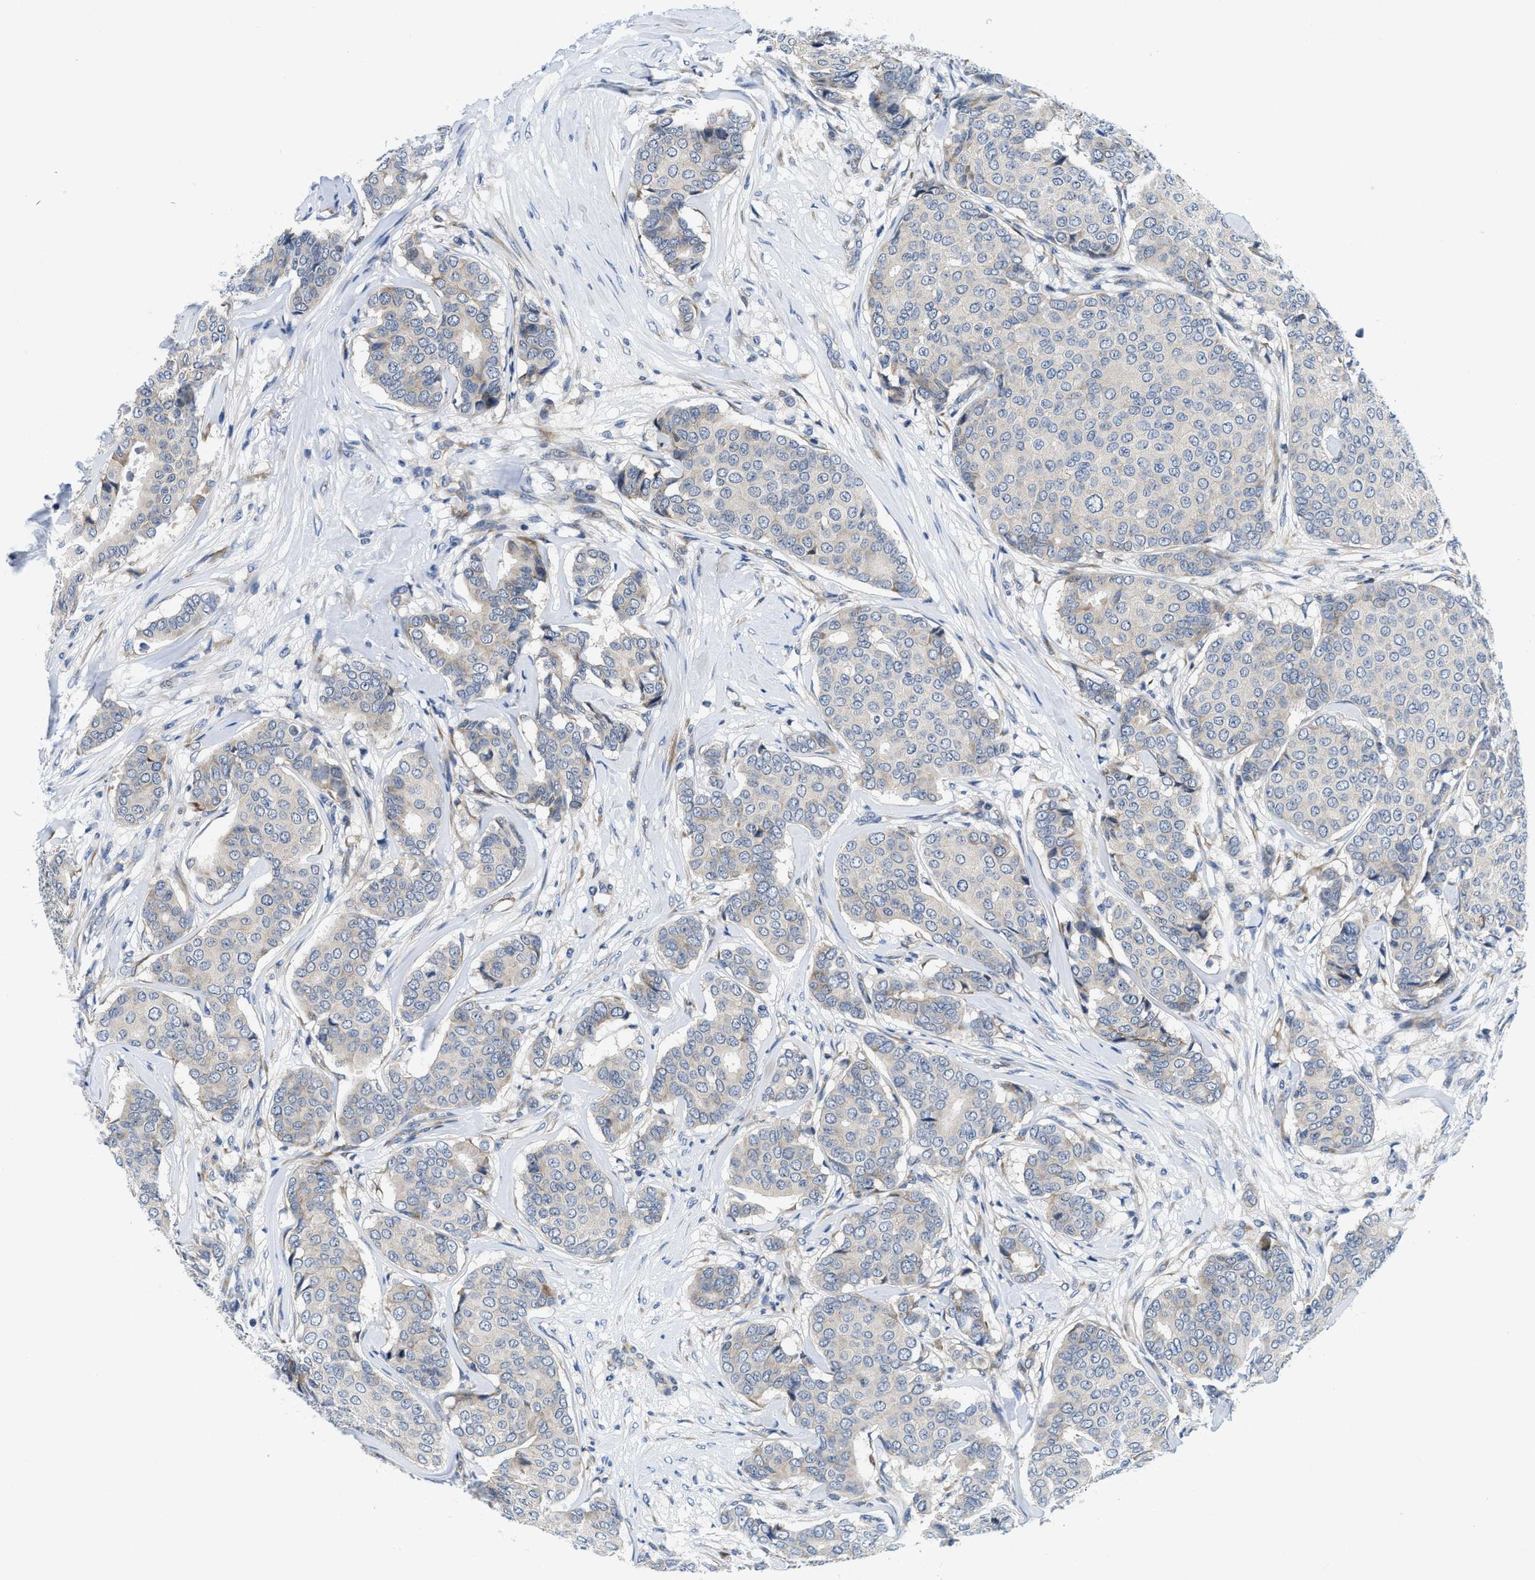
{"staining": {"intensity": "weak", "quantity": "<25%", "location": "cytoplasmic/membranous"}, "tissue": "breast cancer", "cell_type": "Tumor cells", "image_type": "cancer", "snomed": [{"axis": "morphology", "description": "Duct carcinoma"}, {"axis": "topography", "description": "Breast"}], "caption": "Immunohistochemistry of human breast cancer displays no expression in tumor cells.", "gene": "IKBKE", "patient": {"sex": "female", "age": 75}}